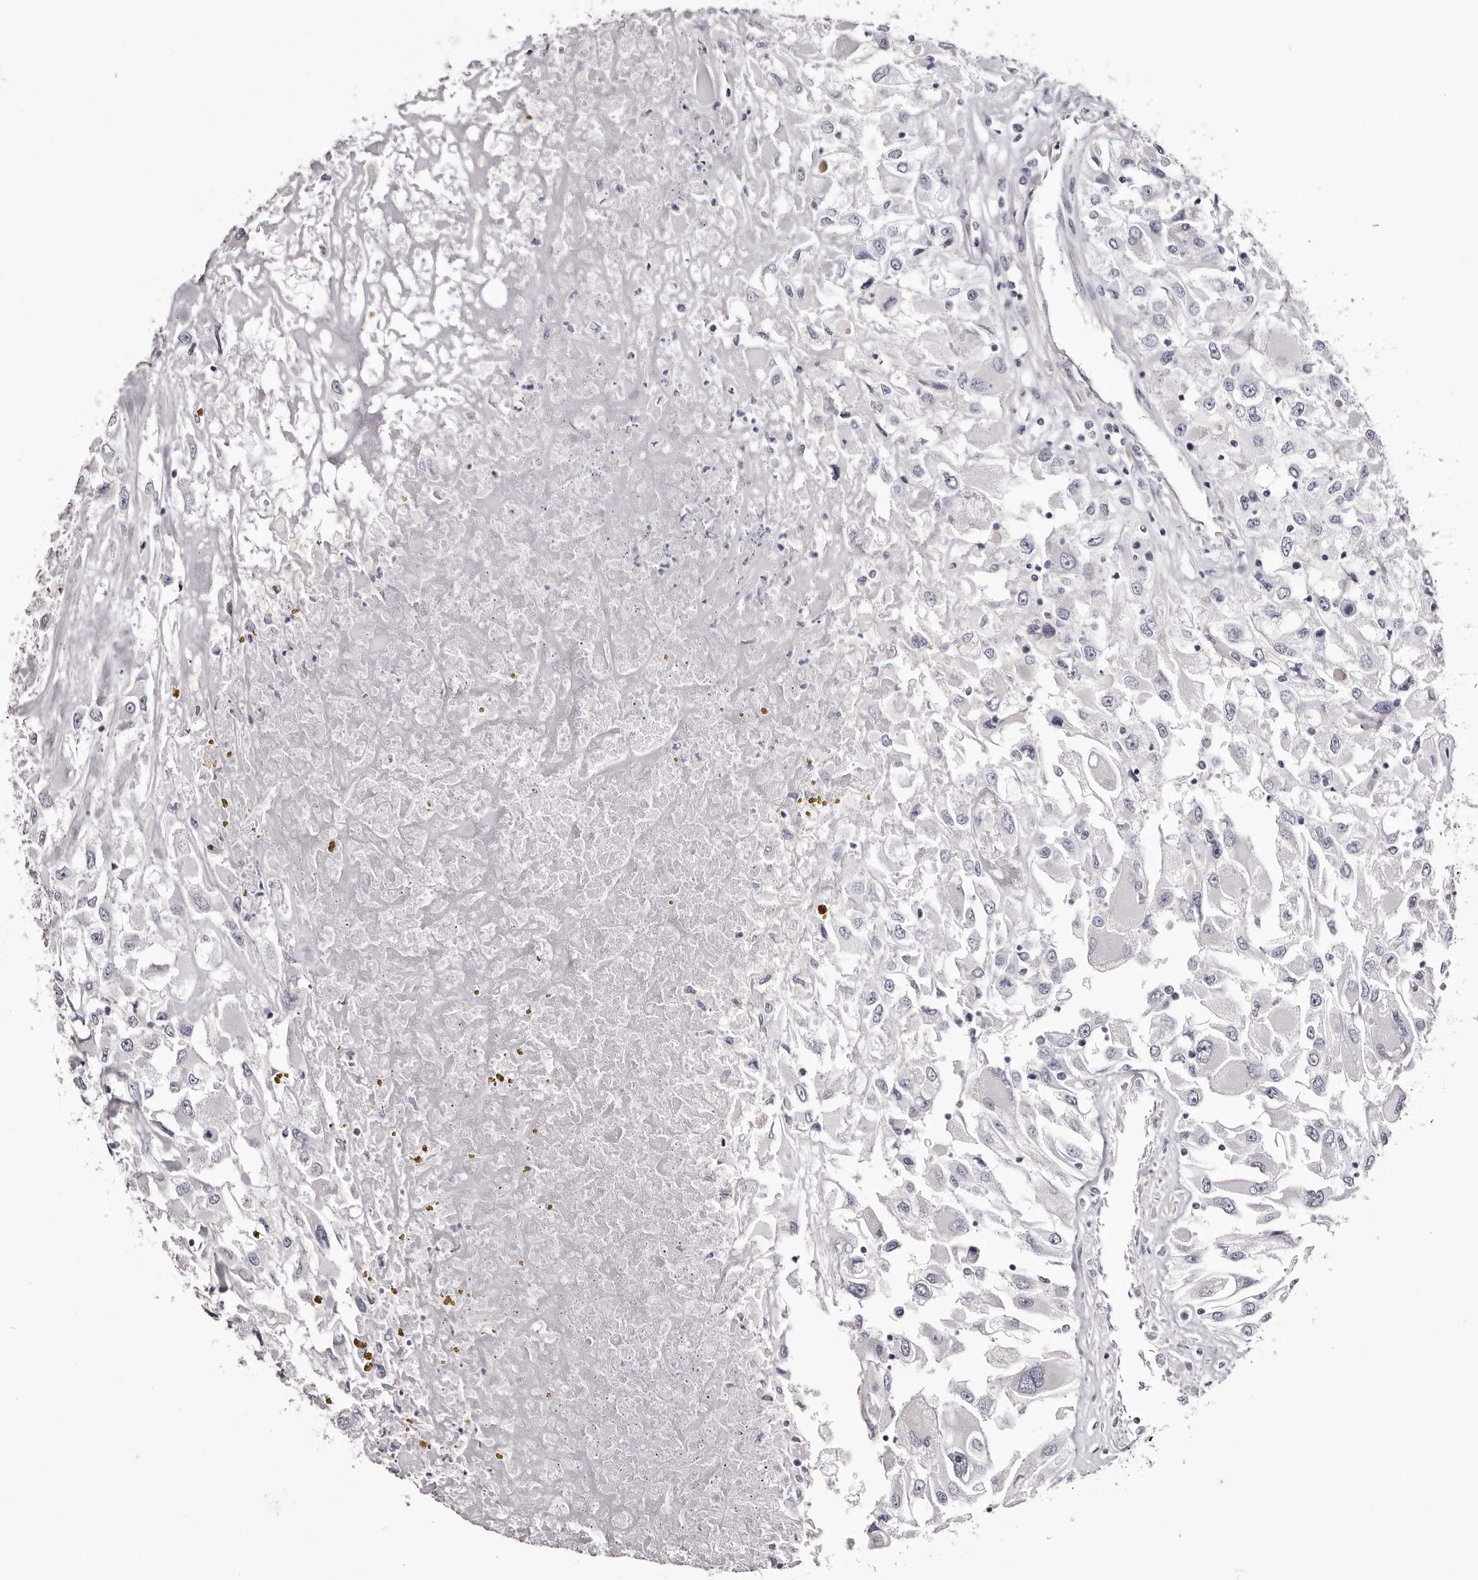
{"staining": {"intensity": "negative", "quantity": "none", "location": "none"}, "tissue": "renal cancer", "cell_type": "Tumor cells", "image_type": "cancer", "snomed": [{"axis": "morphology", "description": "Adenocarcinoma, NOS"}, {"axis": "topography", "description": "Kidney"}], "caption": "Immunohistochemistry of human renal adenocarcinoma exhibits no positivity in tumor cells. (Immunohistochemistry, brightfield microscopy, high magnification).", "gene": "CA6", "patient": {"sex": "female", "age": 52}}